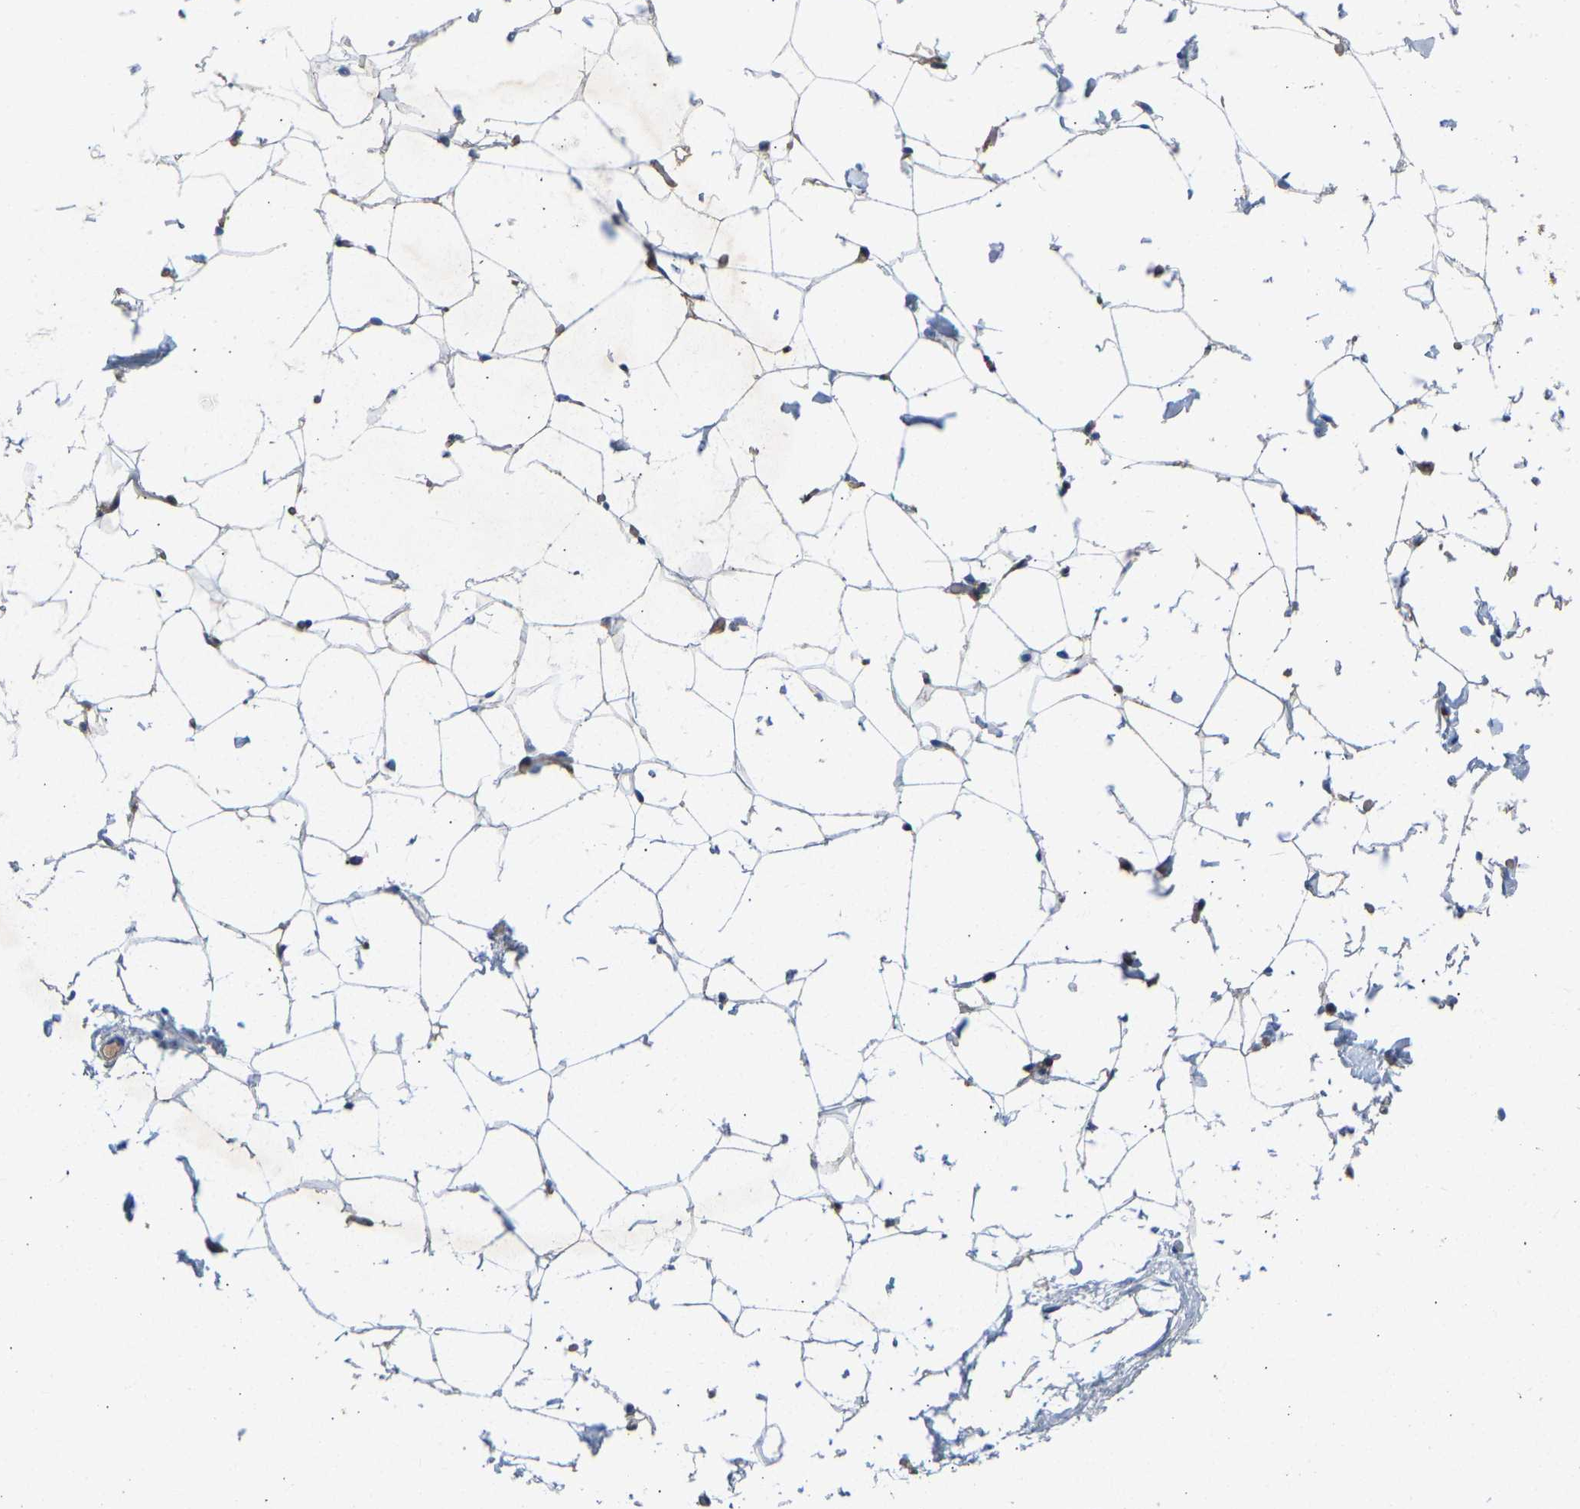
{"staining": {"intensity": "moderate", "quantity": "<25%", "location": "cytoplasmic/membranous"}, "tissue": "adipose tissue", "cell_type": "Adipocytes", "image_type": "normal", "snomed": [{"axis": "morphology", "description": "Normal tissue, NOS"}, {"axis": "topography", "description": "Breast"}, {"axis": "topography", "description": "Soft tissue"}], "caption": "Moderate cytoplasmic/membranous protein positivity is seen in about <25% of adipocytes in adipose tissue.", "gene": "GRK6", "patient": {"sex": "female", "age": 75}}